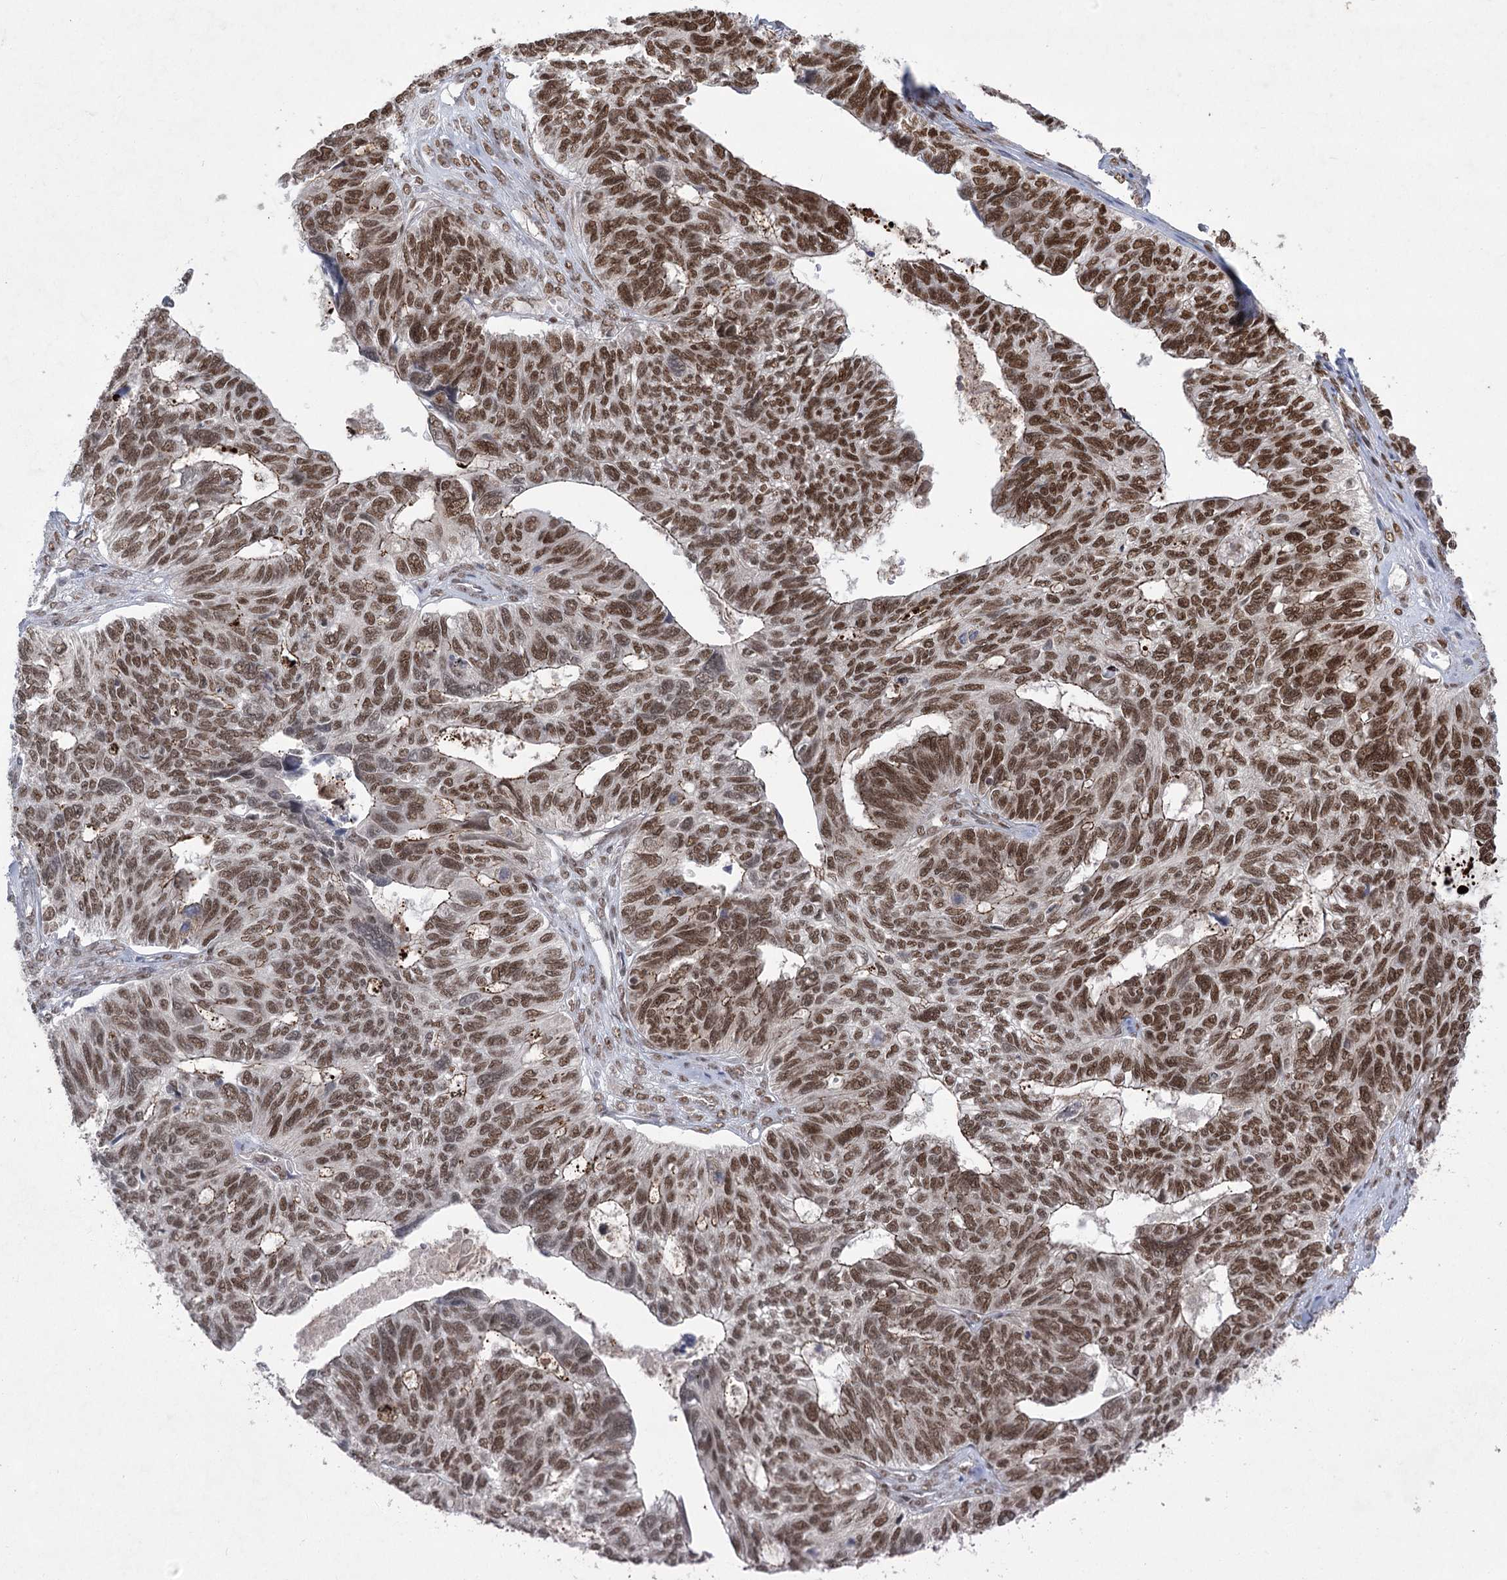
{"staining": {"intensity": "moderate", "quantity": ">75%", "location": "cytoplasmic/membranous,nuclear"}, "tissue": "ovarian cancer", "cell_type": "Tumor cells", "image_type": "cancer", "snomed": [{"axis": "morphology", "description": "Cystadenocarcinoma, serous, NOS"}, {"axis": "topography", "description": "Ovary"}], "caption": "Immunohistochemistry (IHC) image of neoplastic tissue: human serous cystadenocarcinoma (ovarian) stained using immunohistochemistry reveals medium levels of moderate protein expression localized specifically in the cytoplasmic/membranous and nuclear of tumor cells, appearing as a cytoplasmic/membranous and nuclear brown color.", "gene": "ZCCHC8", "patient": {"sex": "female", "age": 79}}